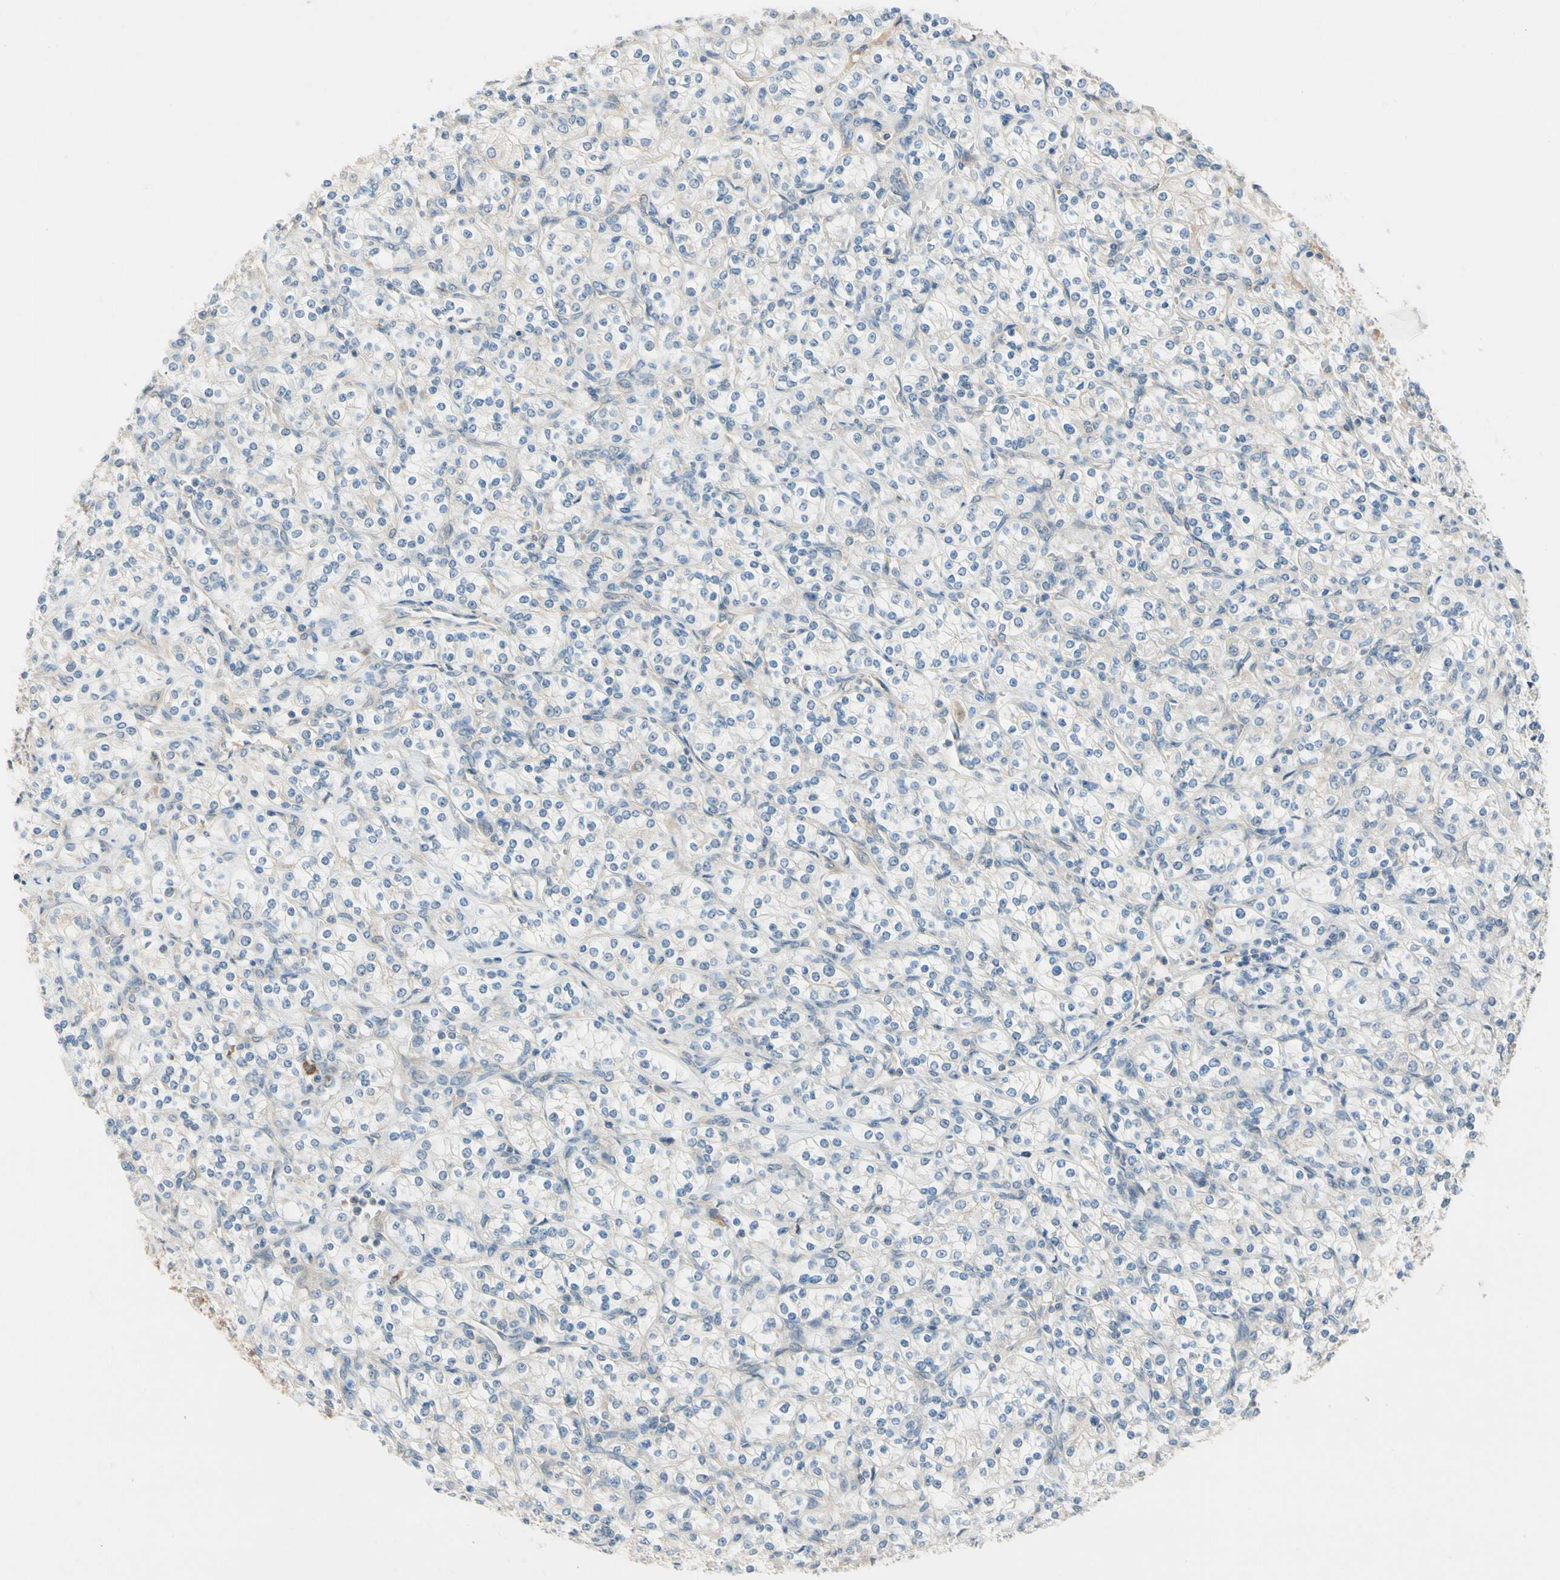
{"staining": {"intensity": "negative", "quantity": "none", "location": "none"}, "tissue": "renal cancer", "cell_type": "Tumor cells", "image_type": "cancer", "snomed": [{"axis": "morphology", "description": "Adenocarcinoma, NOS"}, {"axis": "topography", "description": "Kidney"}], "caption": "Protein analysis of renal adenocarcinoma exhibits no significant positivity in tumor cells.", "gene": "WIPI1", "patient": {"sex": "male", "age": 77}}